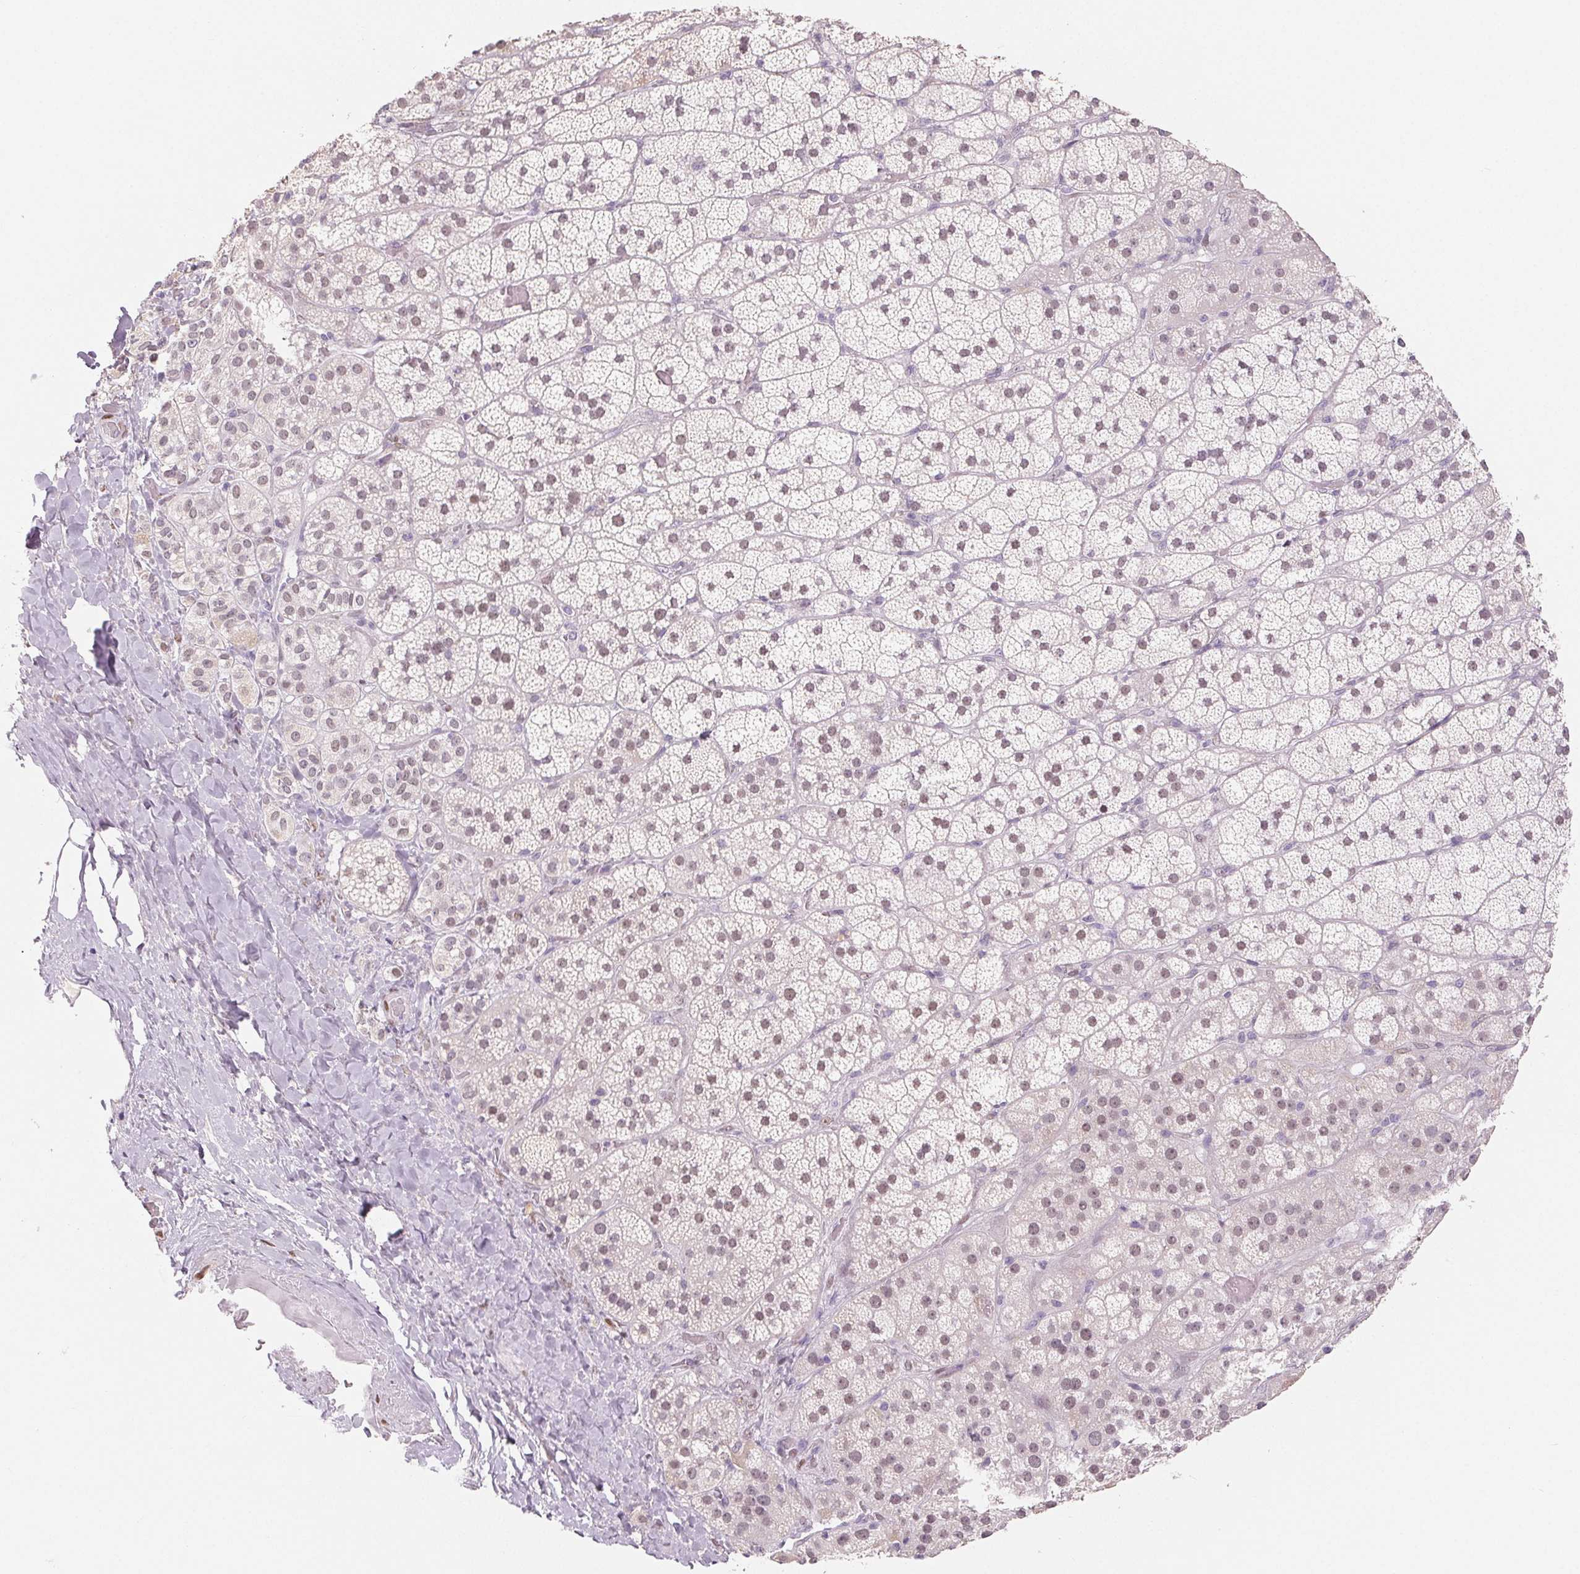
{"staining": {"intensity": "weak", "quantity": "<25%", "location": "nuclear"}, "tissue": "adrenal gland", "cell_type": "Glandular cells", "image_type": "normal", "snomed": [{"axis": "morphology", "description": "Normal tissue, NOS"}, {"axis": "topography", "description": "Adrenal gland"}], "caption": "Immunohistochemical staining of normal human adrenal gland reveals no significant expression in glandular cells.", "gene": "SMARCD3", "patient": {"sex": "male", "age": 57}}